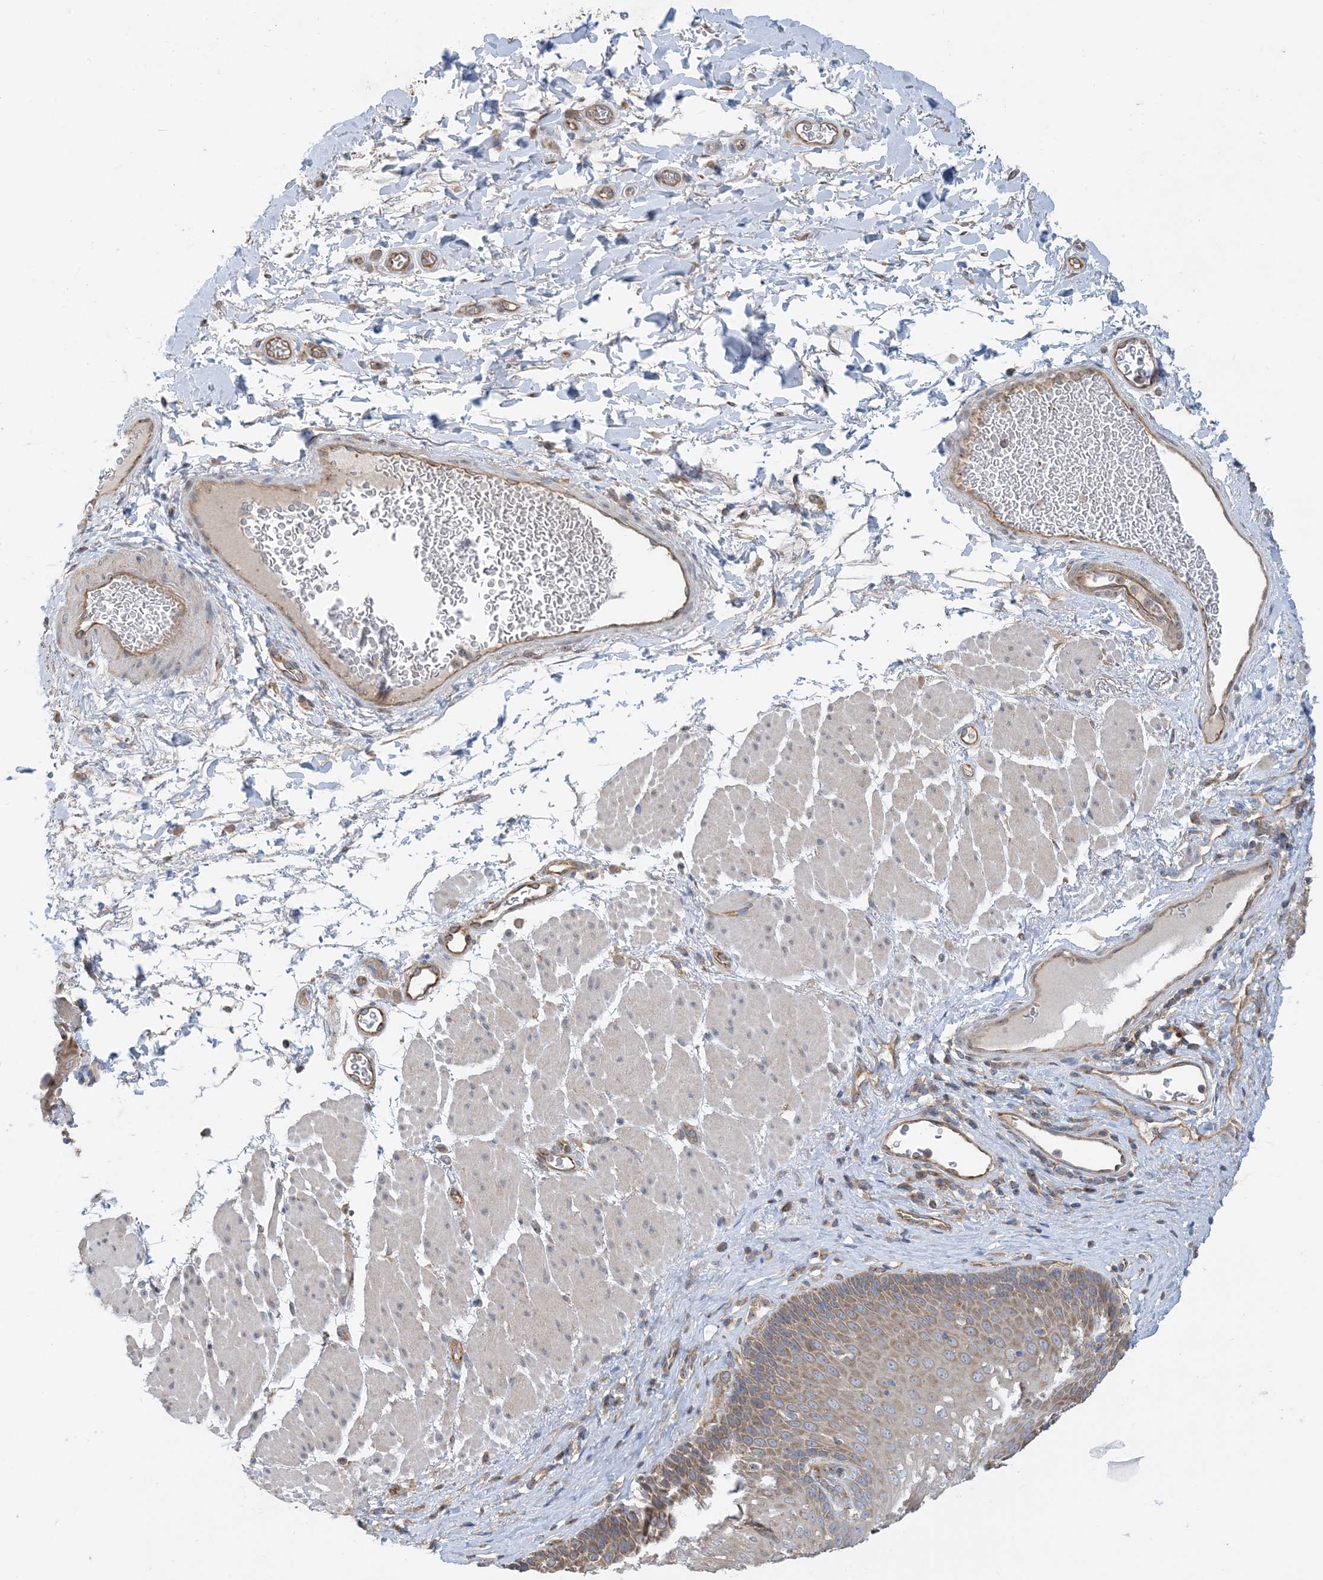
{"staining": {"intensity": "moderate", "quantity": "25%-75%", "location": "cytoplasmic/membranous"}, "tissue": "esophagus", "cell_type": "Squamous epithelial cells", "image_type": "normal", "snomed": [{"axis": "morphology", "description": "Normal tissue, NOS"}, {"axis": "topography", "description": "Esophagus"}], "caption": "This photomicrograph displays benign esophagus stained with immunohistochemistry (IHC) to label a protein in brown. The cytoplasmic/membranous of squamous epithelial cells show moderate positivity for the protein. Nuclei are counter-stained blue.", "gene": "SIDT1", "patient": {"sex": "female", "age": 66}}